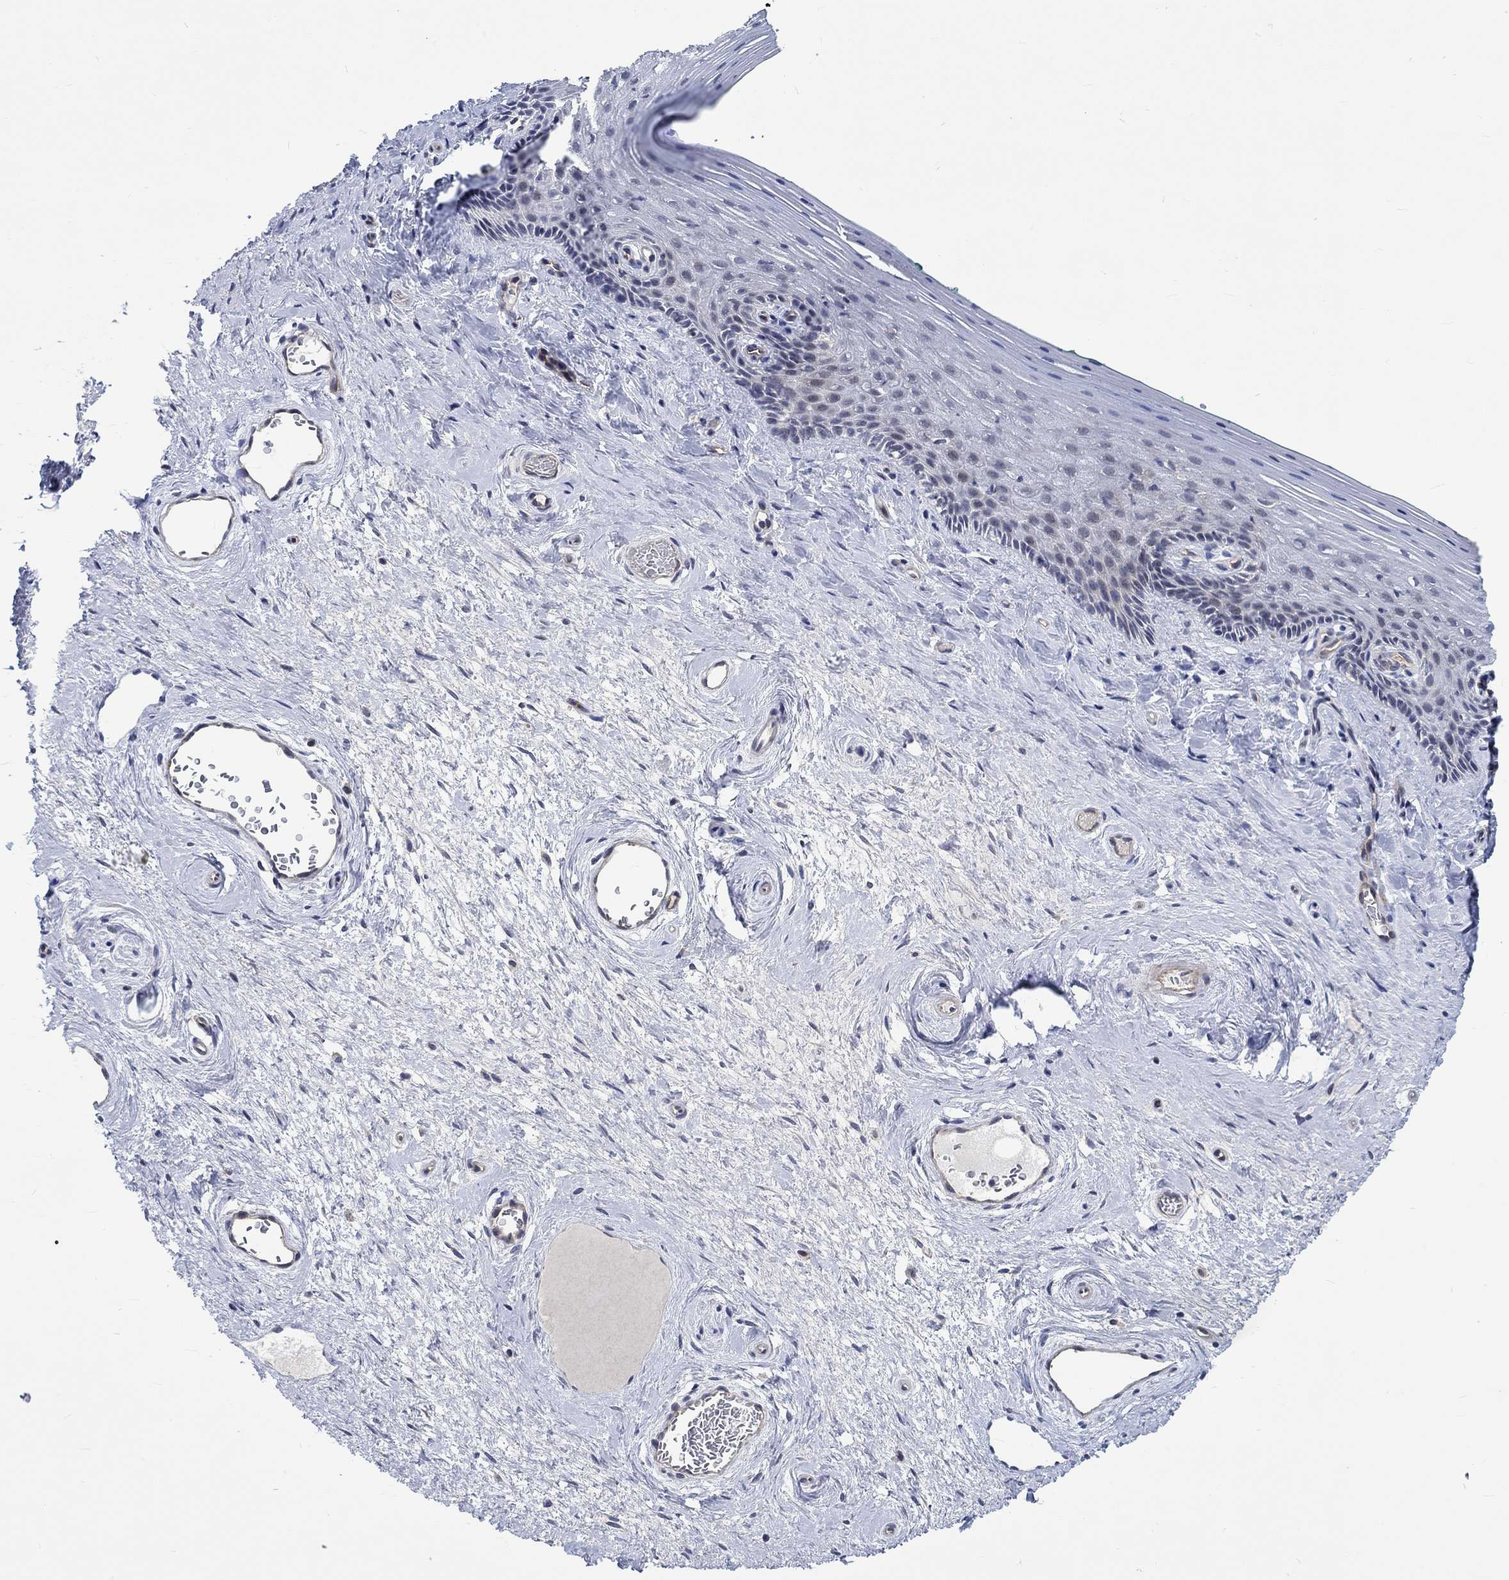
{"staining": {"intensity": "negative", "quantity": "none", "location": "none"}, "tissue": "vagina", "cell_type": "Squamous epithelial cells", "image_type": "normal", "snomed": [{"axis": "morphology", "description": "Normal tissue, NOS"}, {"axis": "topography", "description": "Vagina"}], "caption": "DAB immunohistochemical staining of unremarkable vagina demonstrates no significant positivity in squamous epithelial cells.", "gene": "GJA5", "patient": {"sex": "female", "age": 45}}